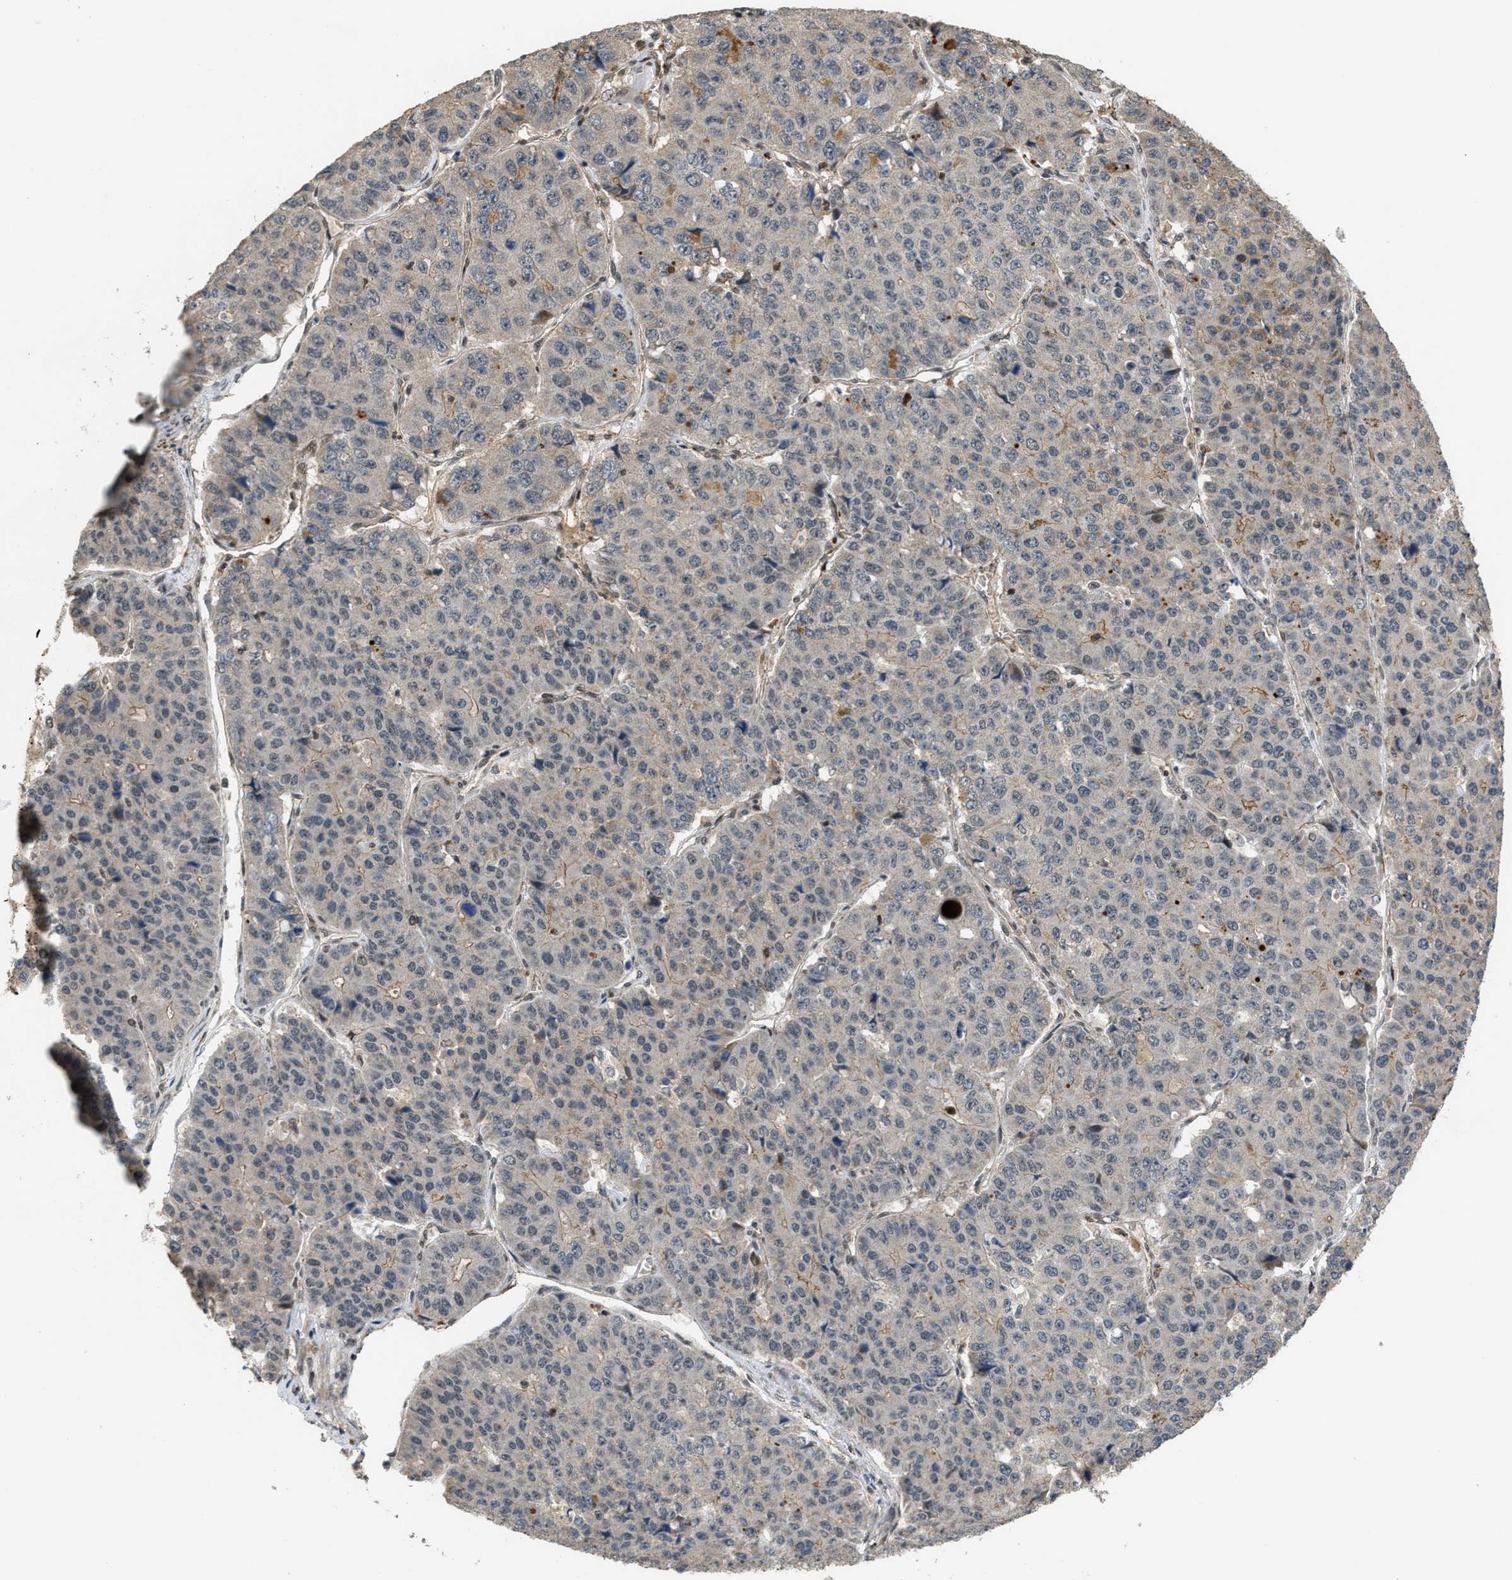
{"staining": {"intensity": "negative", "quantity": "none", "location": "none"}, "tissue": "pancreatic cancer", "cell_type": "Tumor cells", "image_type": "cancer", "snomed": [{"axis": "morphology", "description": "Adenocarcinoma, NOS"}, {"axis": "topography", "description": "Pancreas"}], "caption": "Photomicrograph shows no significant protein positivity in tumor cells of adenocarcinoma (pancreatic). The staining is performed using DAB brown chromogen with nuclei counter-stained in using hematoxylin.", "gene": "DPF2", "patient": {"sex": "male", "age": 50}}